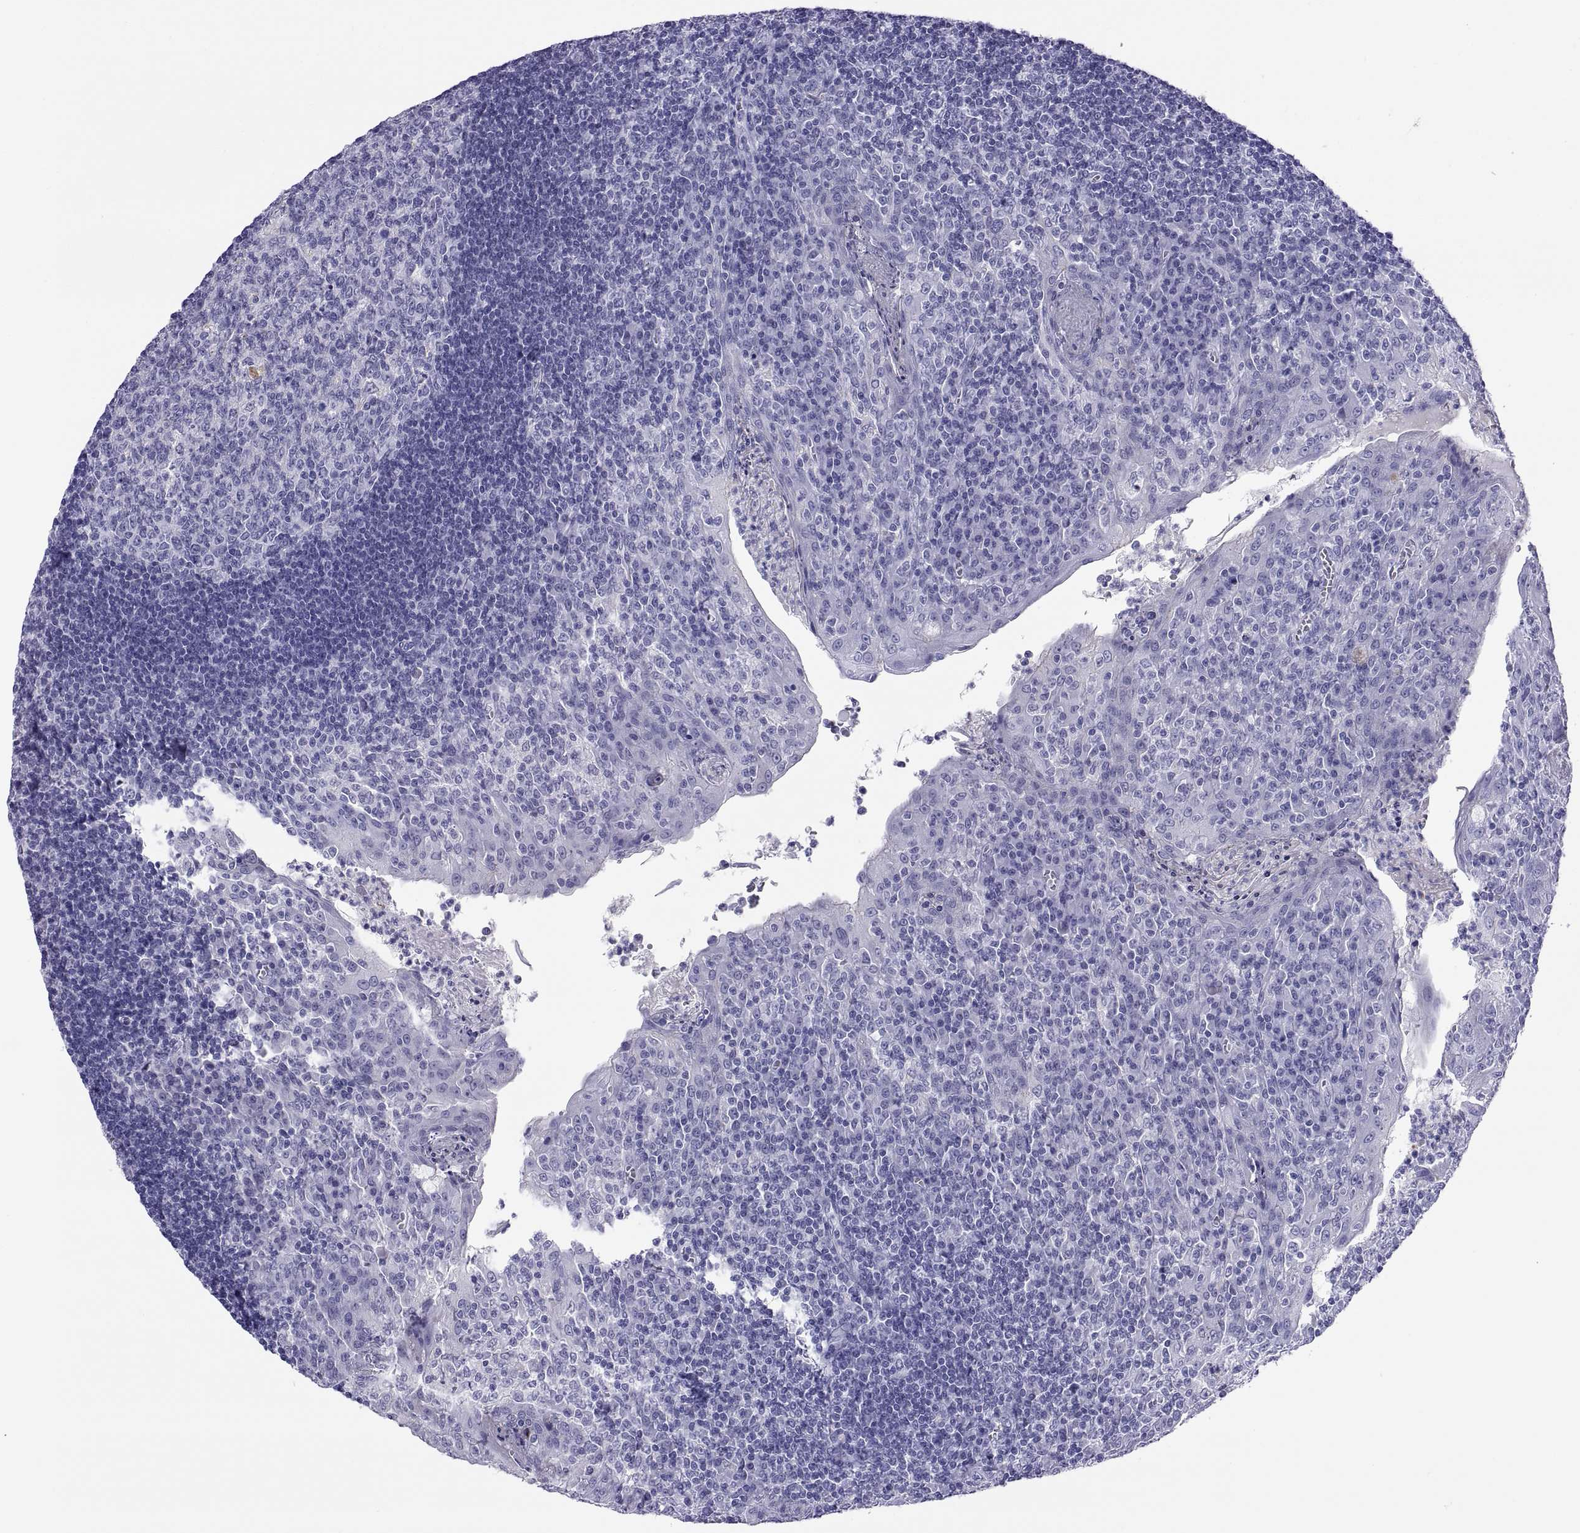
{"staining": {"intensity": "negative", "quantity": "none", "location": "none"}, "tissue": "tonsil", "cell_type": "Germinal center cells", "image_type": "normal", "snomed": [{"axis": "morphology", "description": "Normal tissue, NOS"}, {"axis": "topography", "description": "Tonsil"}], "caption": "High magnification brightfield microscopy of benign tonsil stained with DAB (brown) and counterstained with hematoxylin (blue): germinal center cells show no significant staining.", "gene": "QRICH2", "patient": {"sex": "female", "age": 12}}